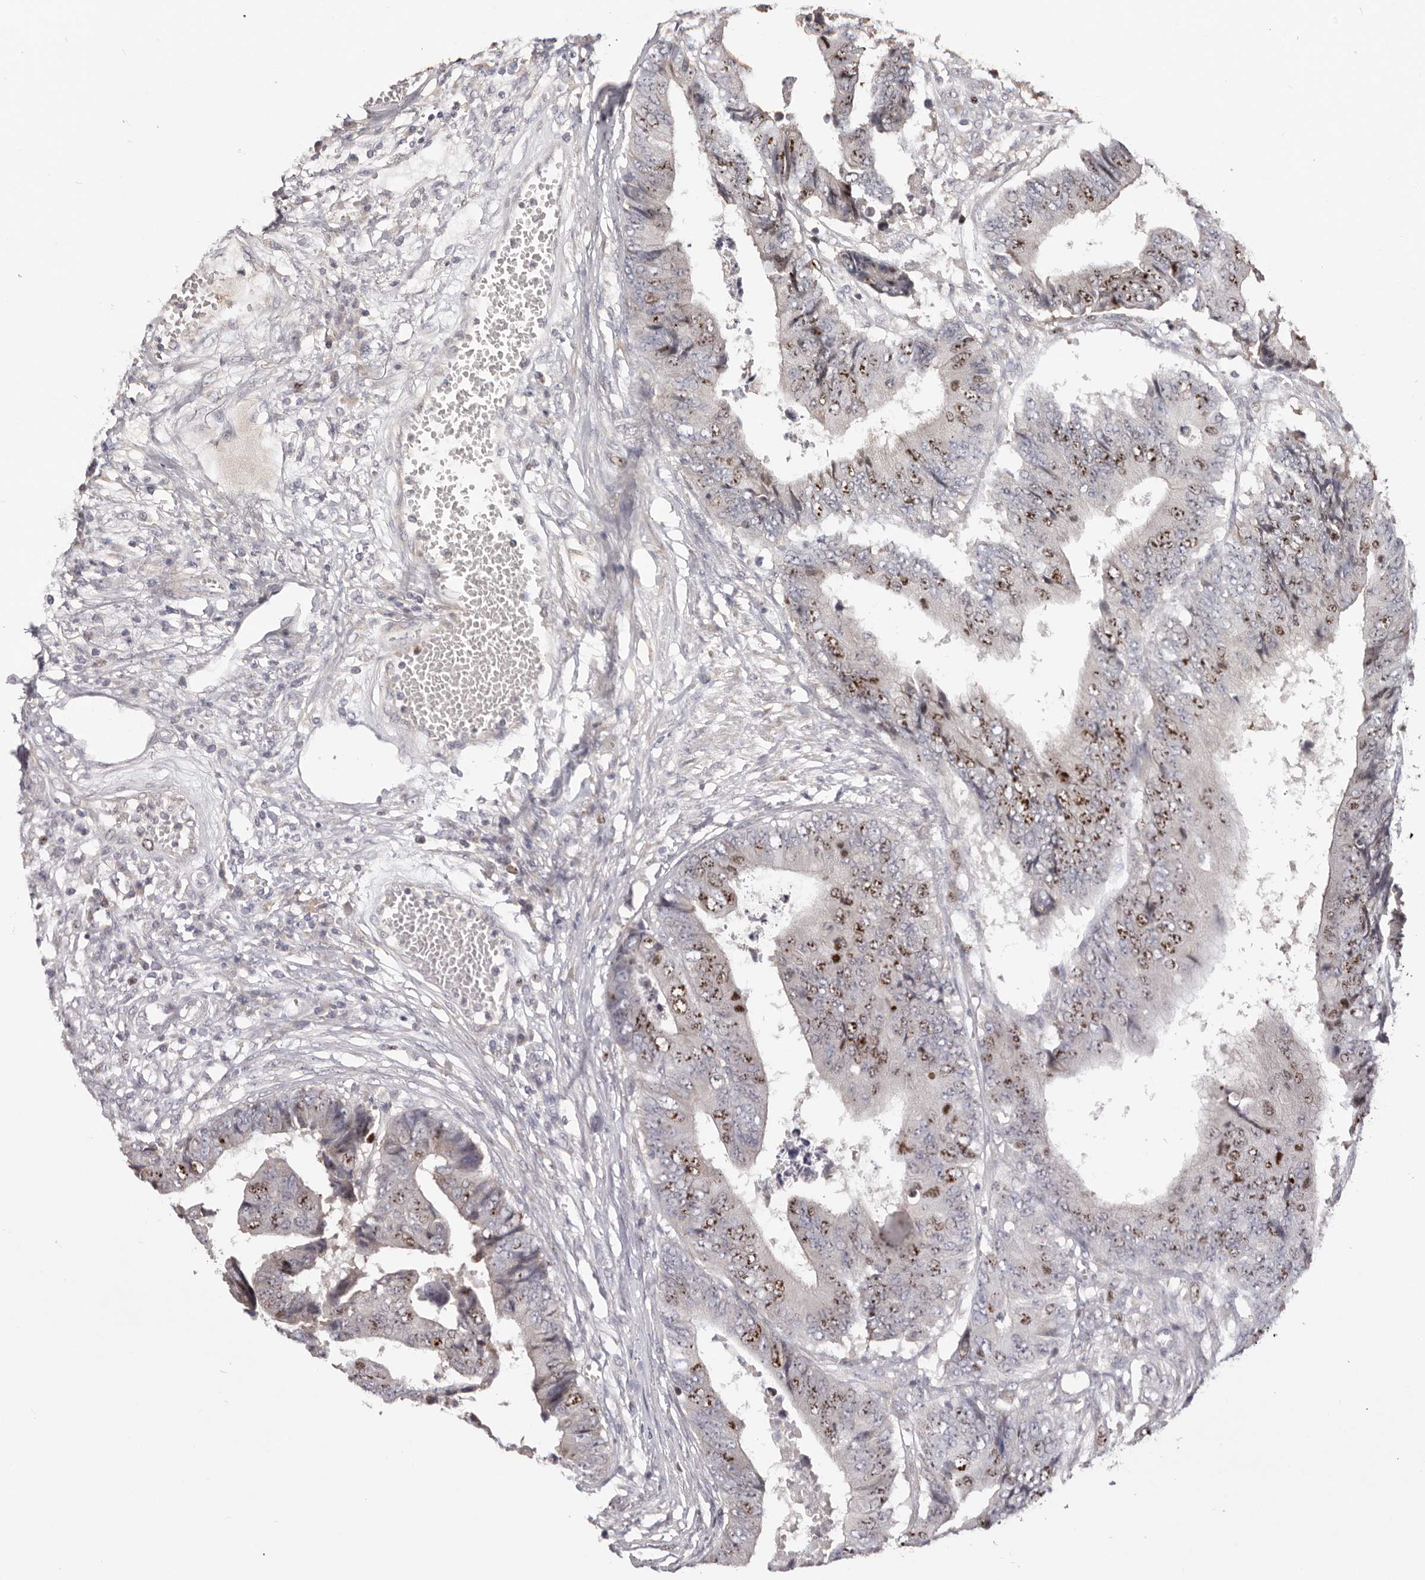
{"staining": {"intensity": "strong", "quantity": "25%-75%", "location": "nuclear"}, "tissue": "colorectal cancer", "cell_type": "Tumor cells", "image_type": "cancer", "snomed": [{"axis": "morphology", "description": "Adenocarcinoma, NOS"}, {"axis": "topography", "description": "Rectum"}], "caption": "Protein expression analysis of human colorectal adenocarcinoma reveals strong nuclear expression in about 25%-75% of tumor cells. The protein is shown in brown color, while the nuclei are stained blue.", "gene": "CCDC190", "patient": {"sex": "male", "age": 84}}